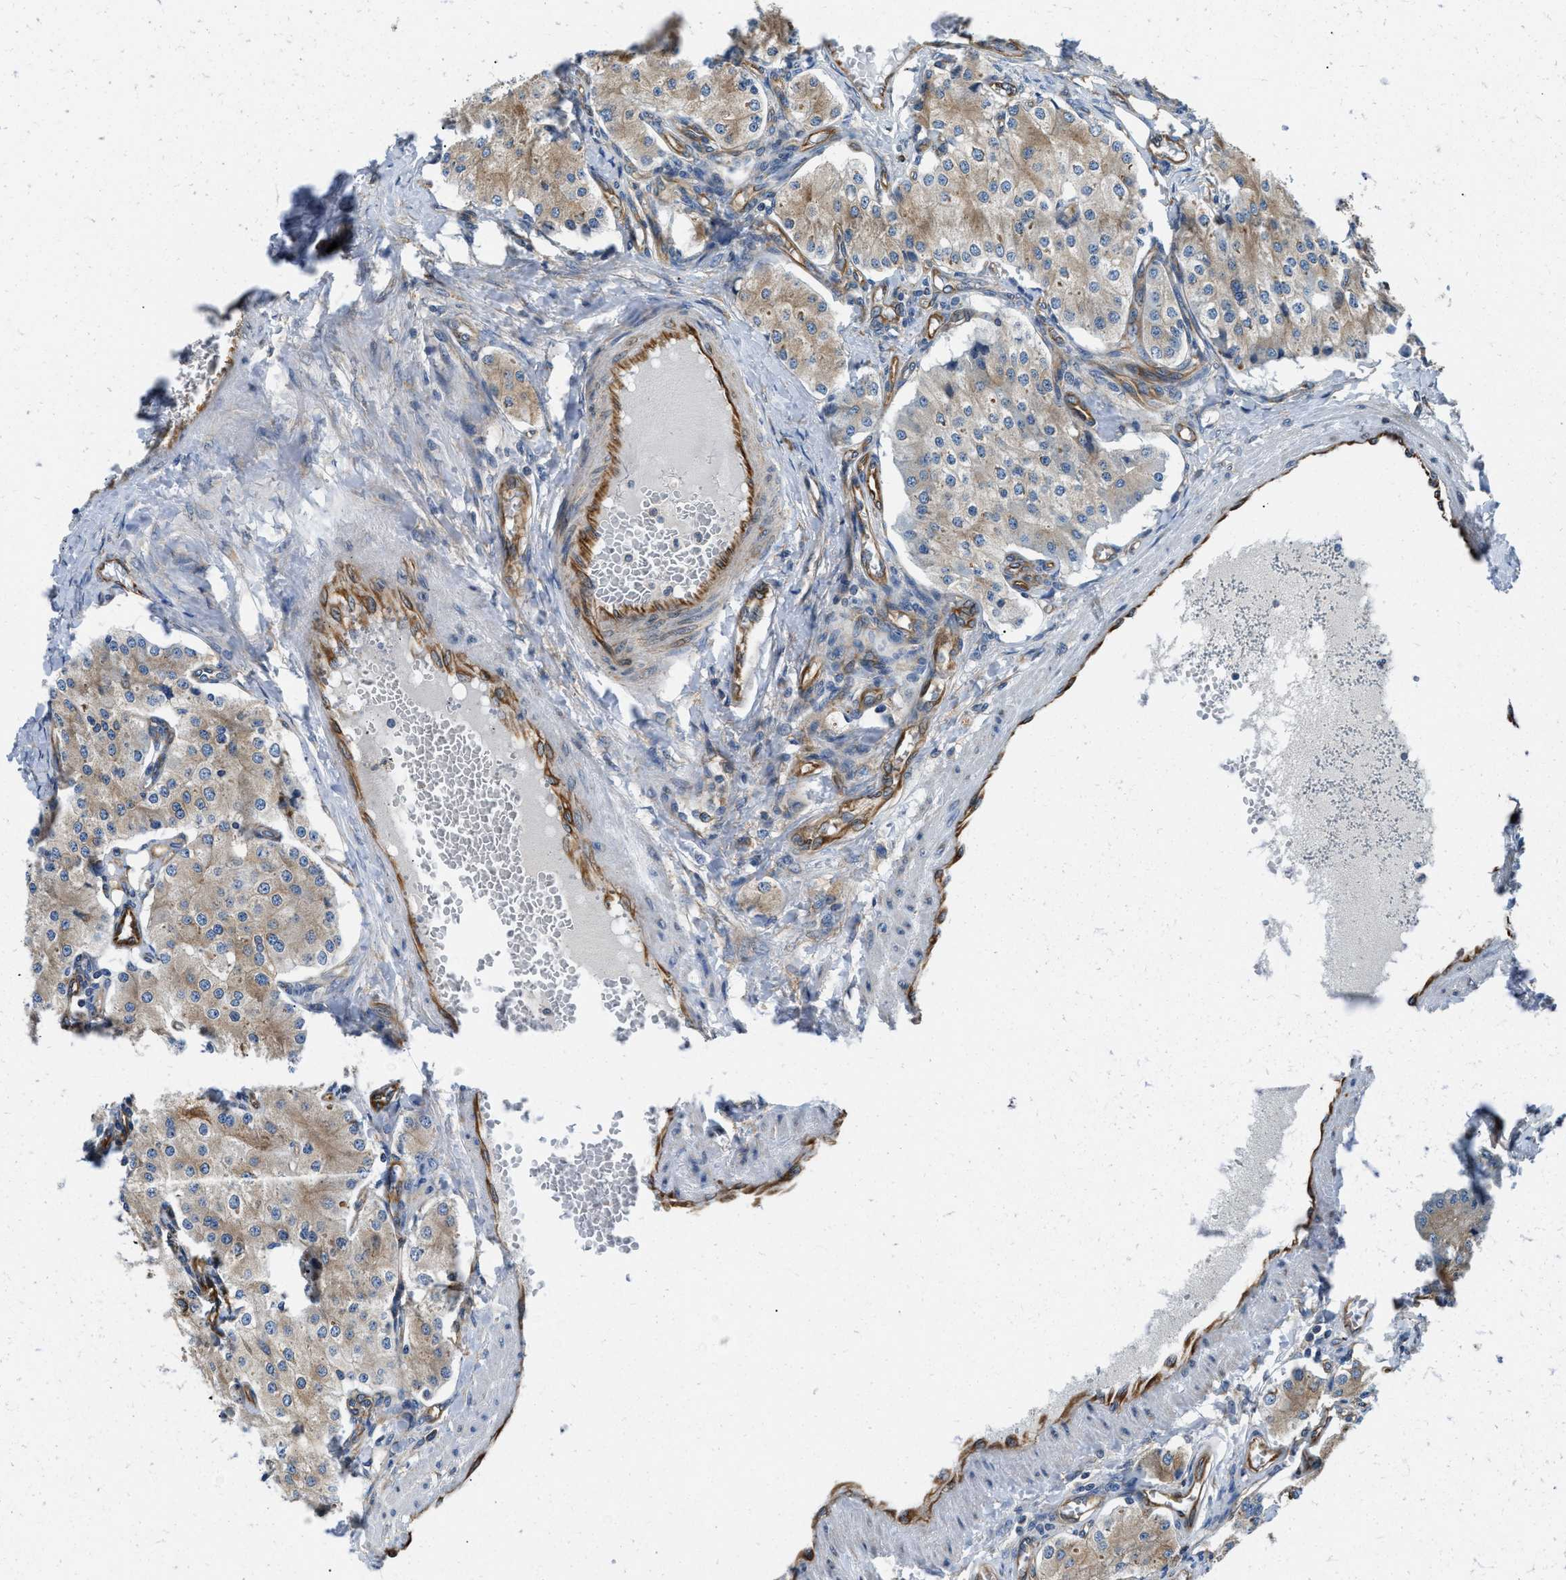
{"staining": {"intensity": "weak", "quantity": "25%-75%", "location": "cytoplasmic/membranous"}, "tissue": "carcinoid", "cell_type": "Tumor cells", "image_type": "cancer", "snomed": [{"axis": "morphology", "description": "Carcinoid, malignant, NOS"}, {"axis": "topography", "description": "Colon"}], "caption": "Immunohistochemistry (IHC) photomicrograph of carcinoid (malignant) stained for a protein (brown), which demonstrates low levels of weak cytoplasmic/membranous positivity in approximately 25%-75% of tumor cells.", "gene": "HSD17B12", "patient": {"sex": "female", "age": 52}}